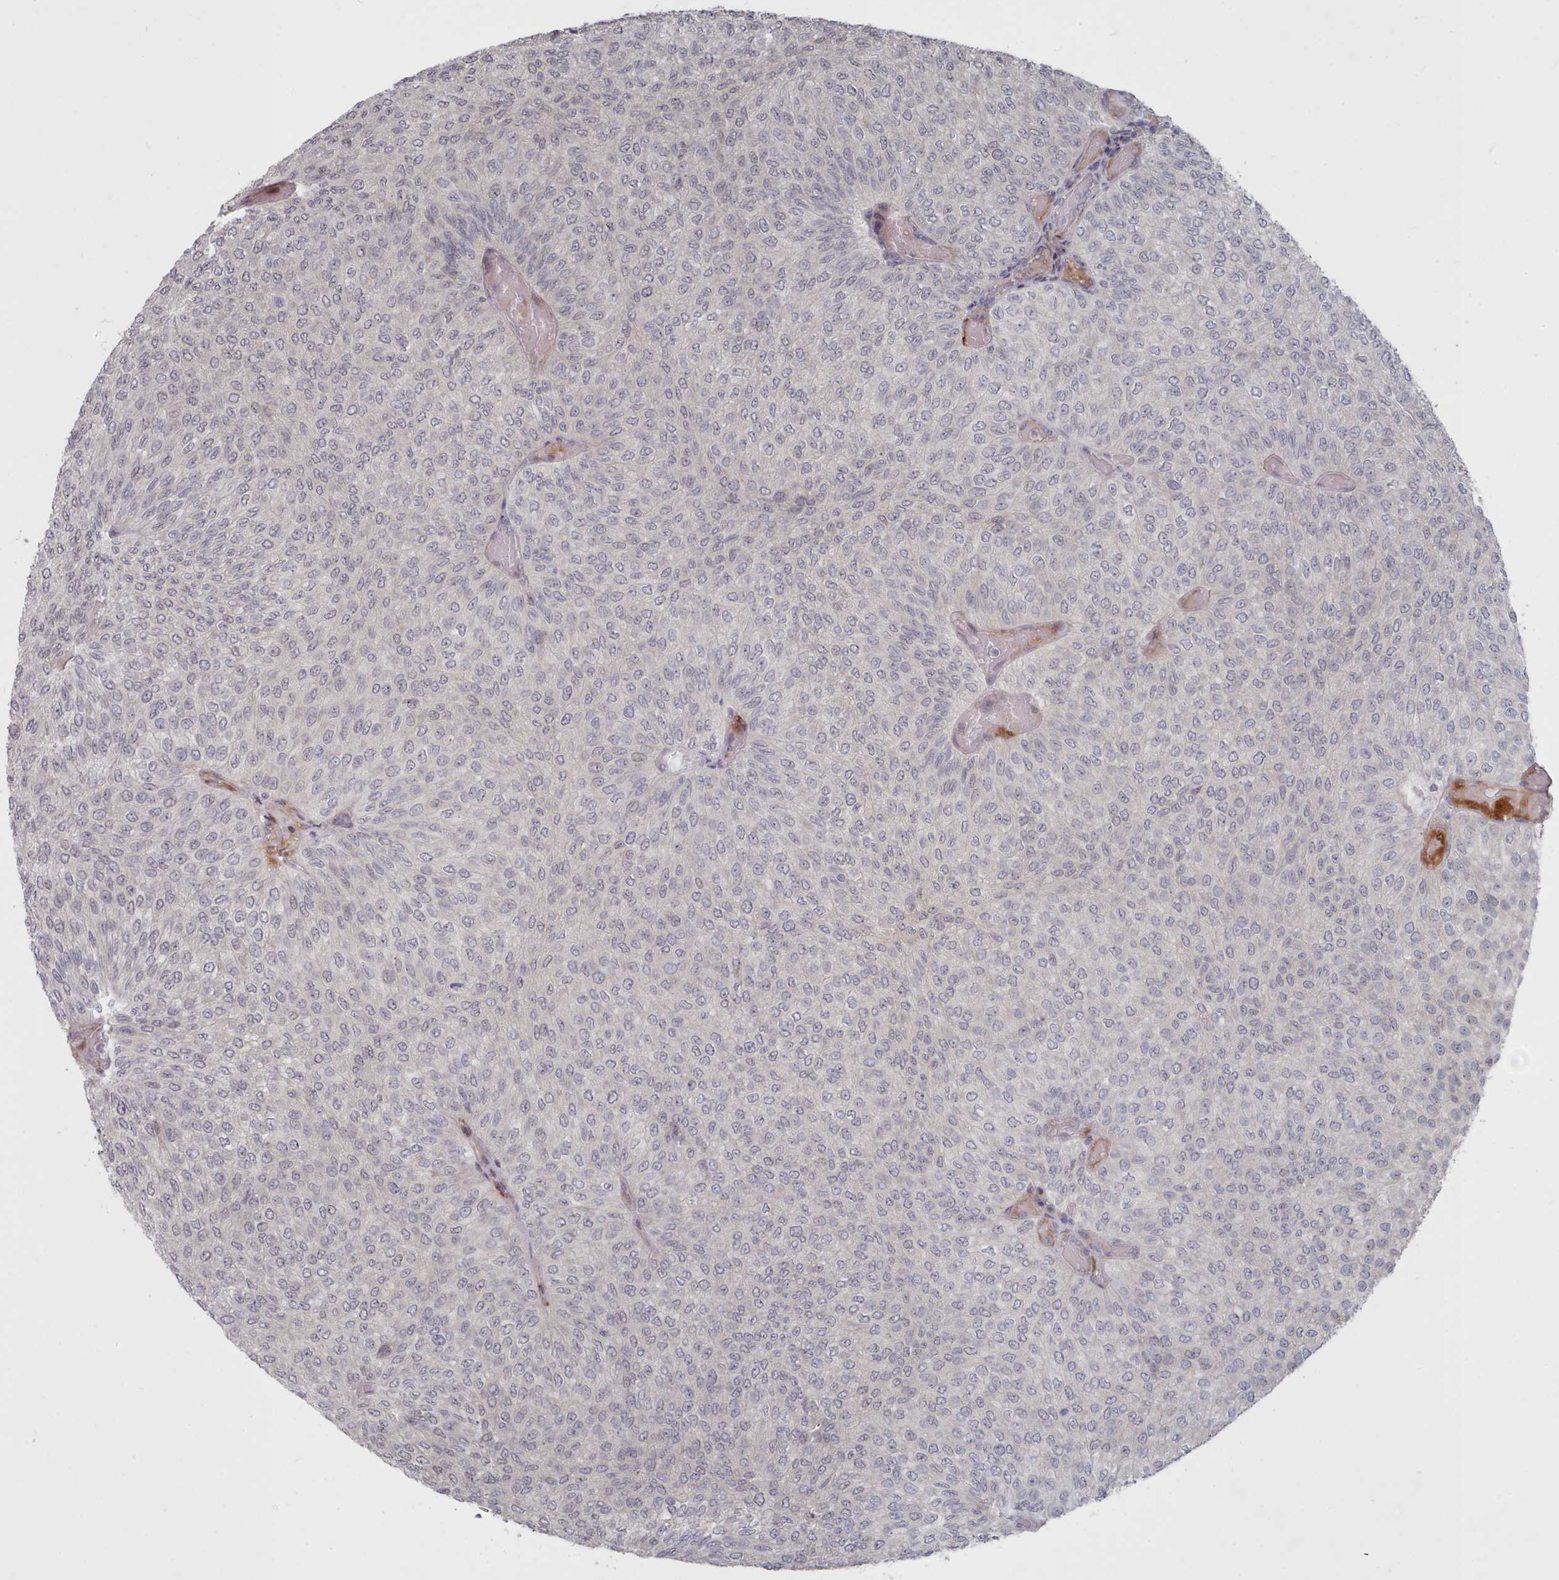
{"staining": {"intensity": "negative", "quantity": "none", "location": "none"}, "tissue": "urothelial cancer", "cell_type": "Tumor cells", "image_type": "cancer", "snomed": [{"axis": "morphology", "description": "Urothelial carcinoma, Low grade"}, {"axis": "topography", "description": "Urinary bladder"}], "caption": "Photomicrograph shows no protein staining in tumor cells of urothelial carcinoma (low-grade) tissue.", "gene": "COL8A2", "patient": {"sex": "male", "age": 78}}